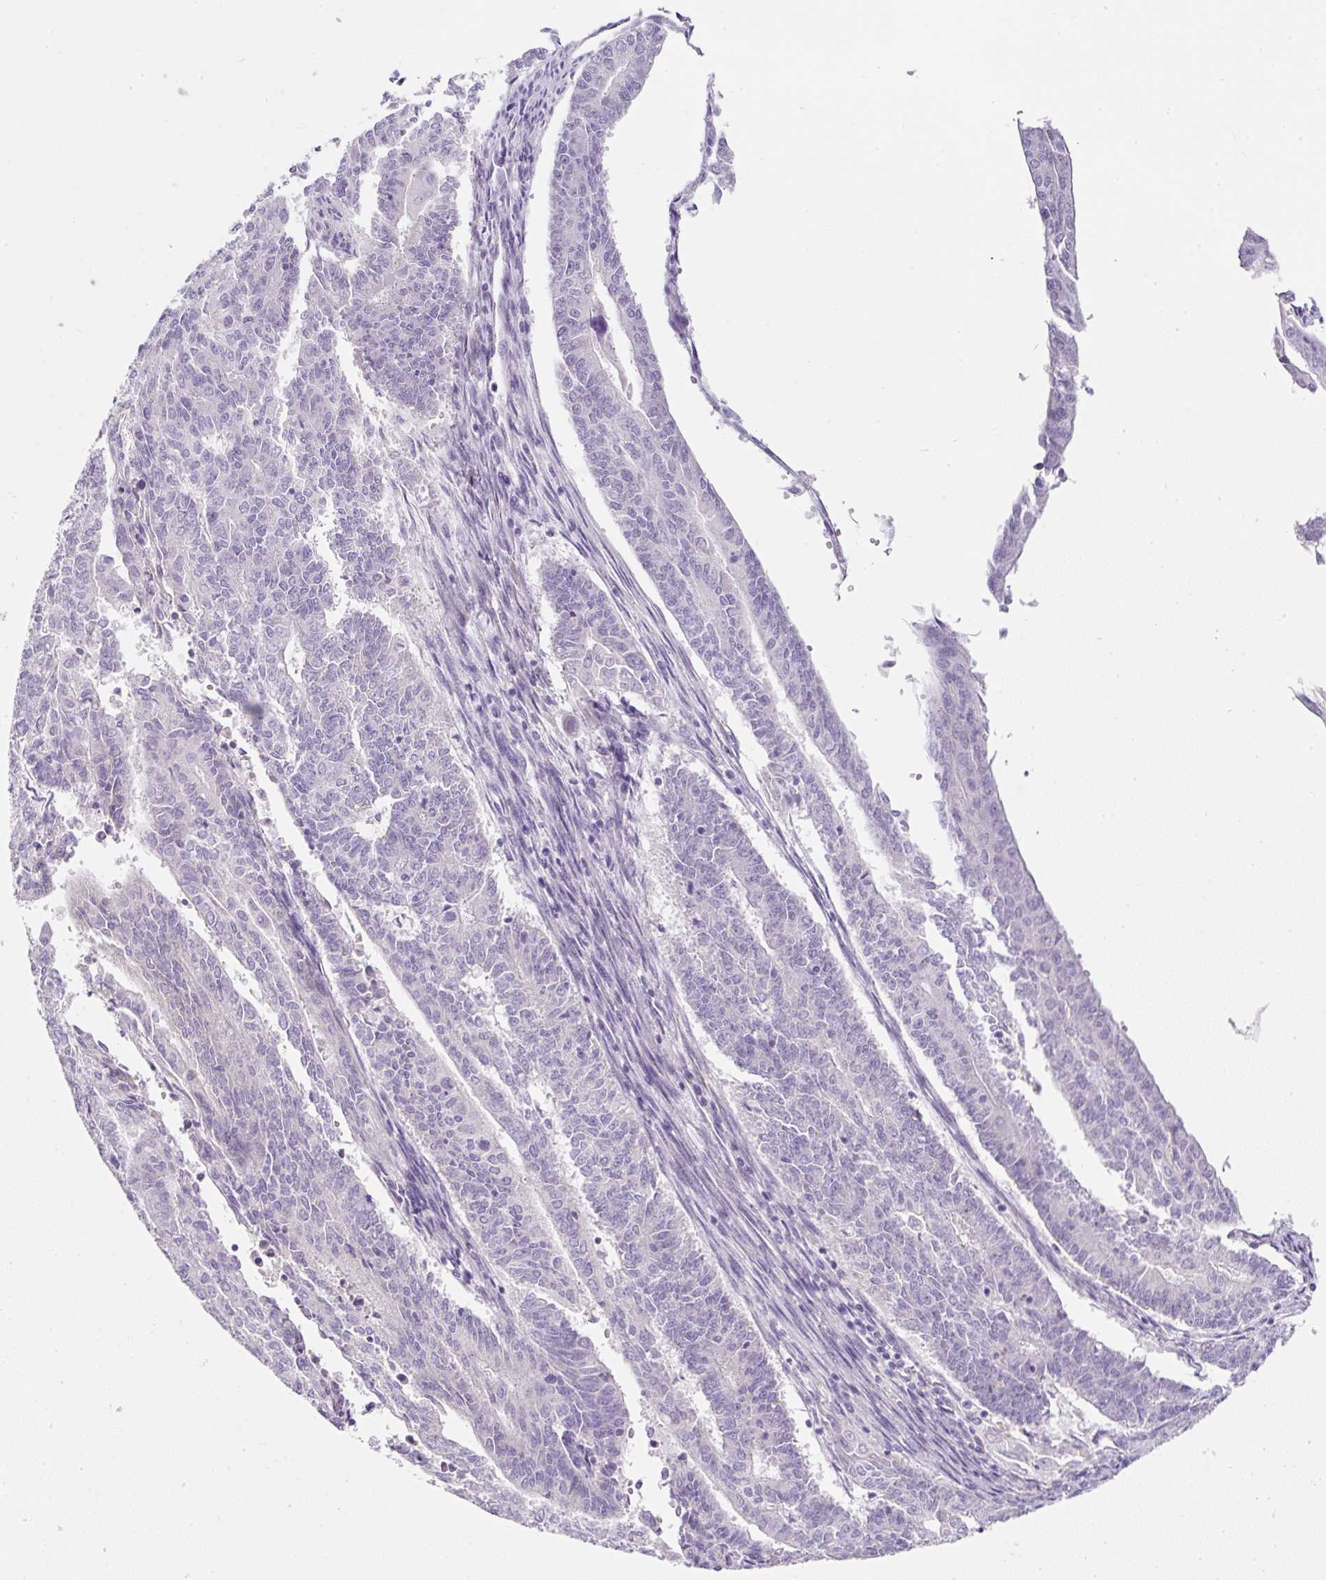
{"staining": {"intensity": "negative", "quantity": "none", "location": "none"}, "tissue": "endometrial cancer", "cell_type": "Tumor cells", "image_type": "cancer", "snomed": [{"axis": "morphology", "description": "Adenocarcinoma, NOS"}, {"axis": "topography", "description": "Endometrium"}], "caption": "Human endometrial cancer stained for a protein using IHC reveals no positivity in tumor cells.", "gene": "ERAP2", "patient": {"sex": "female", "age": 59}}